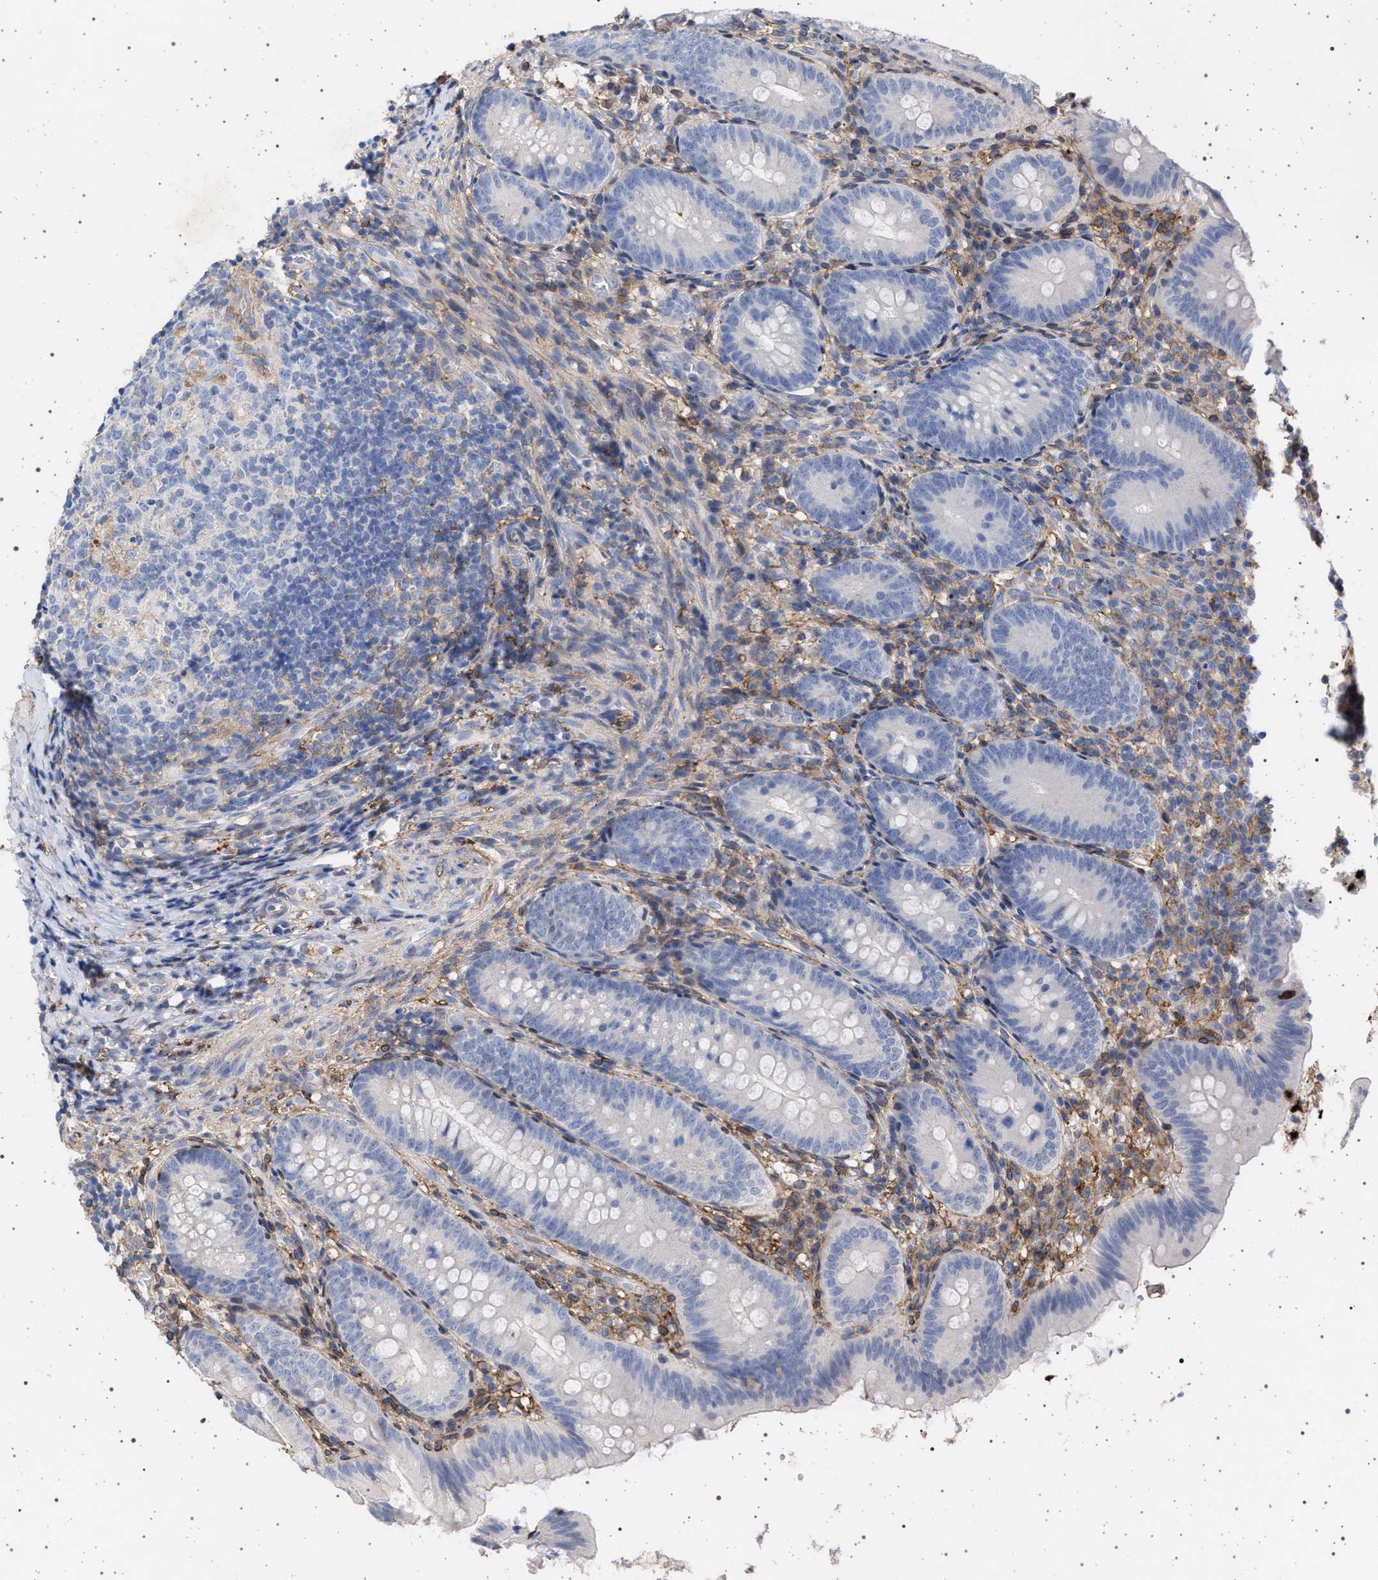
{"staining": {"intensity": "negative", "quantity": "none", "location": "none"}, "tissue": "appendix", "cell_type": "Glandular cells", "image_type": "normal", "snomed": [{"axis": "morphology", "description": "Normal tissue, NOS"}, {"axis": "topography", "description": "Appendix"}], "caption": "Immunohistochemical staining of unremarkable appendix shows no significant expression in glandular cells. (Stains: DAB IHC with hematoxylin counter stain, Microscopy: brightfield microscopy at high magnification).", "gene": "PLG", "patient": {"sex": "male", "age": 1}}